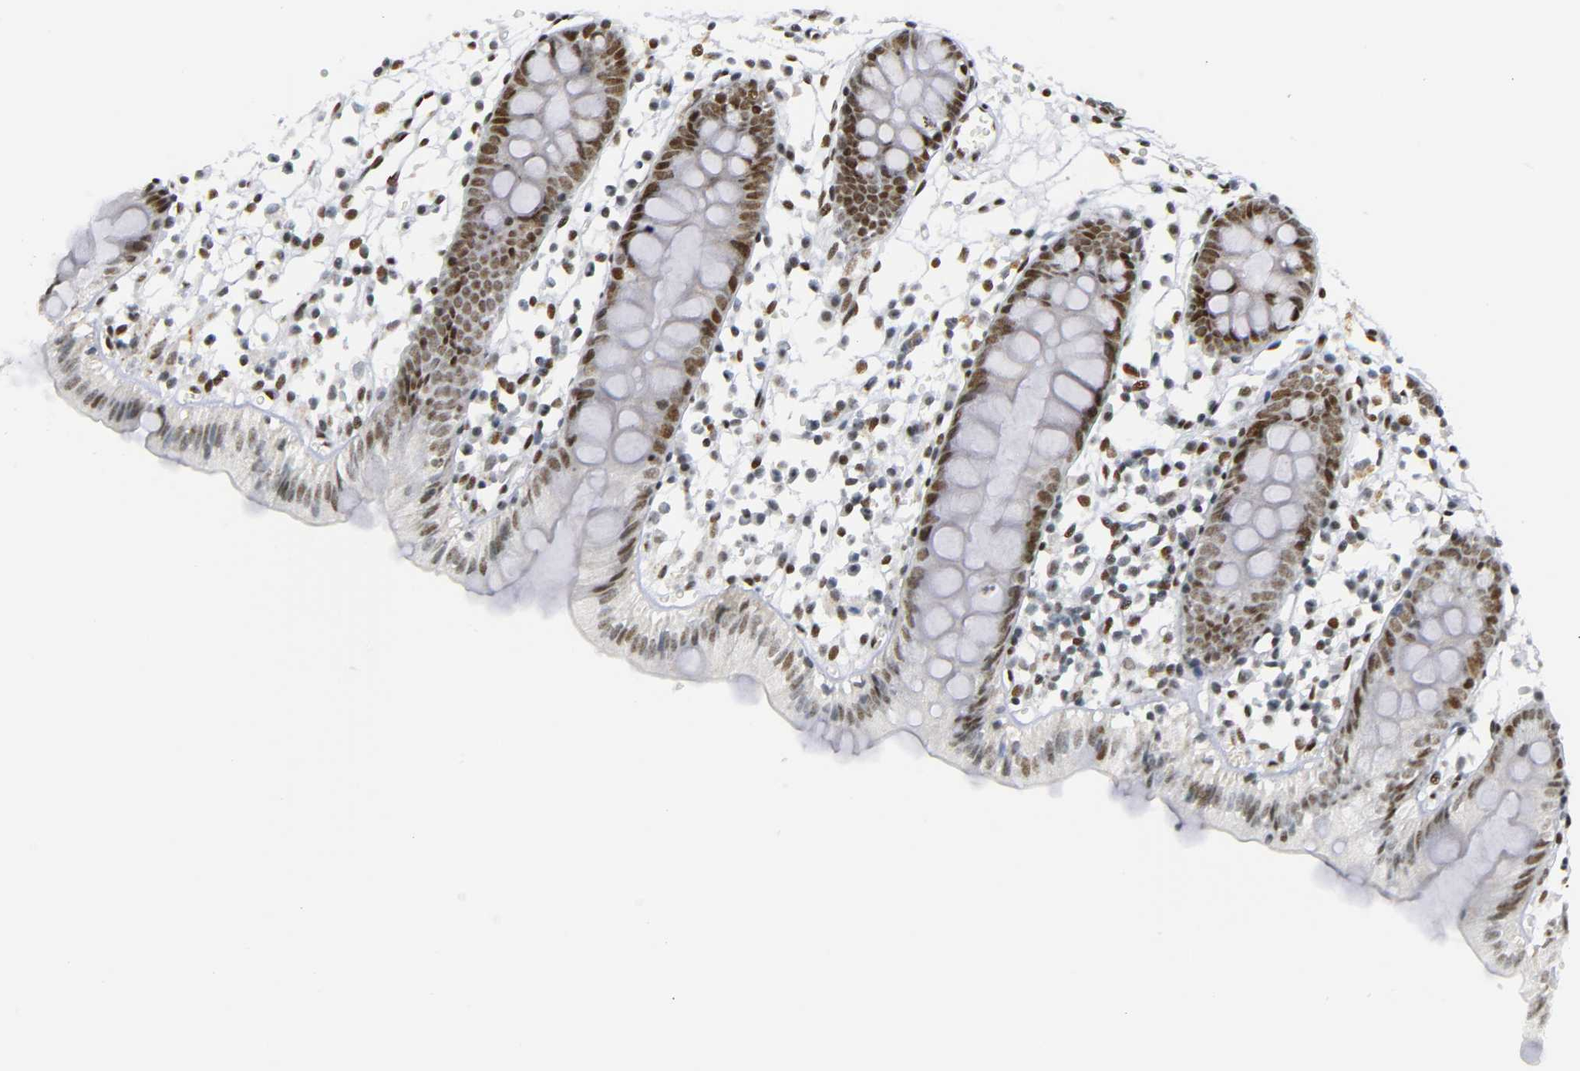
{"staining": {"intensity": "moderate", "quantity": ">75%", "location": "nuclear"}, "tissue": "colon", "cell_type": "Endothelial cells", "image_type": "normal", "snomed": [{"axis": "morphology", "description": "Normal tissue, NOS"}, {"axis": "topography", "description": "Colon"}], "caption": "A micrograph showing moderate nuclear expression in approximately >75% of endothelial cells in normal colon, as visualized by brown immunohistochemical staining.", "gene": "CREBBP", "patient": {"sex": "male", "age": 14}}